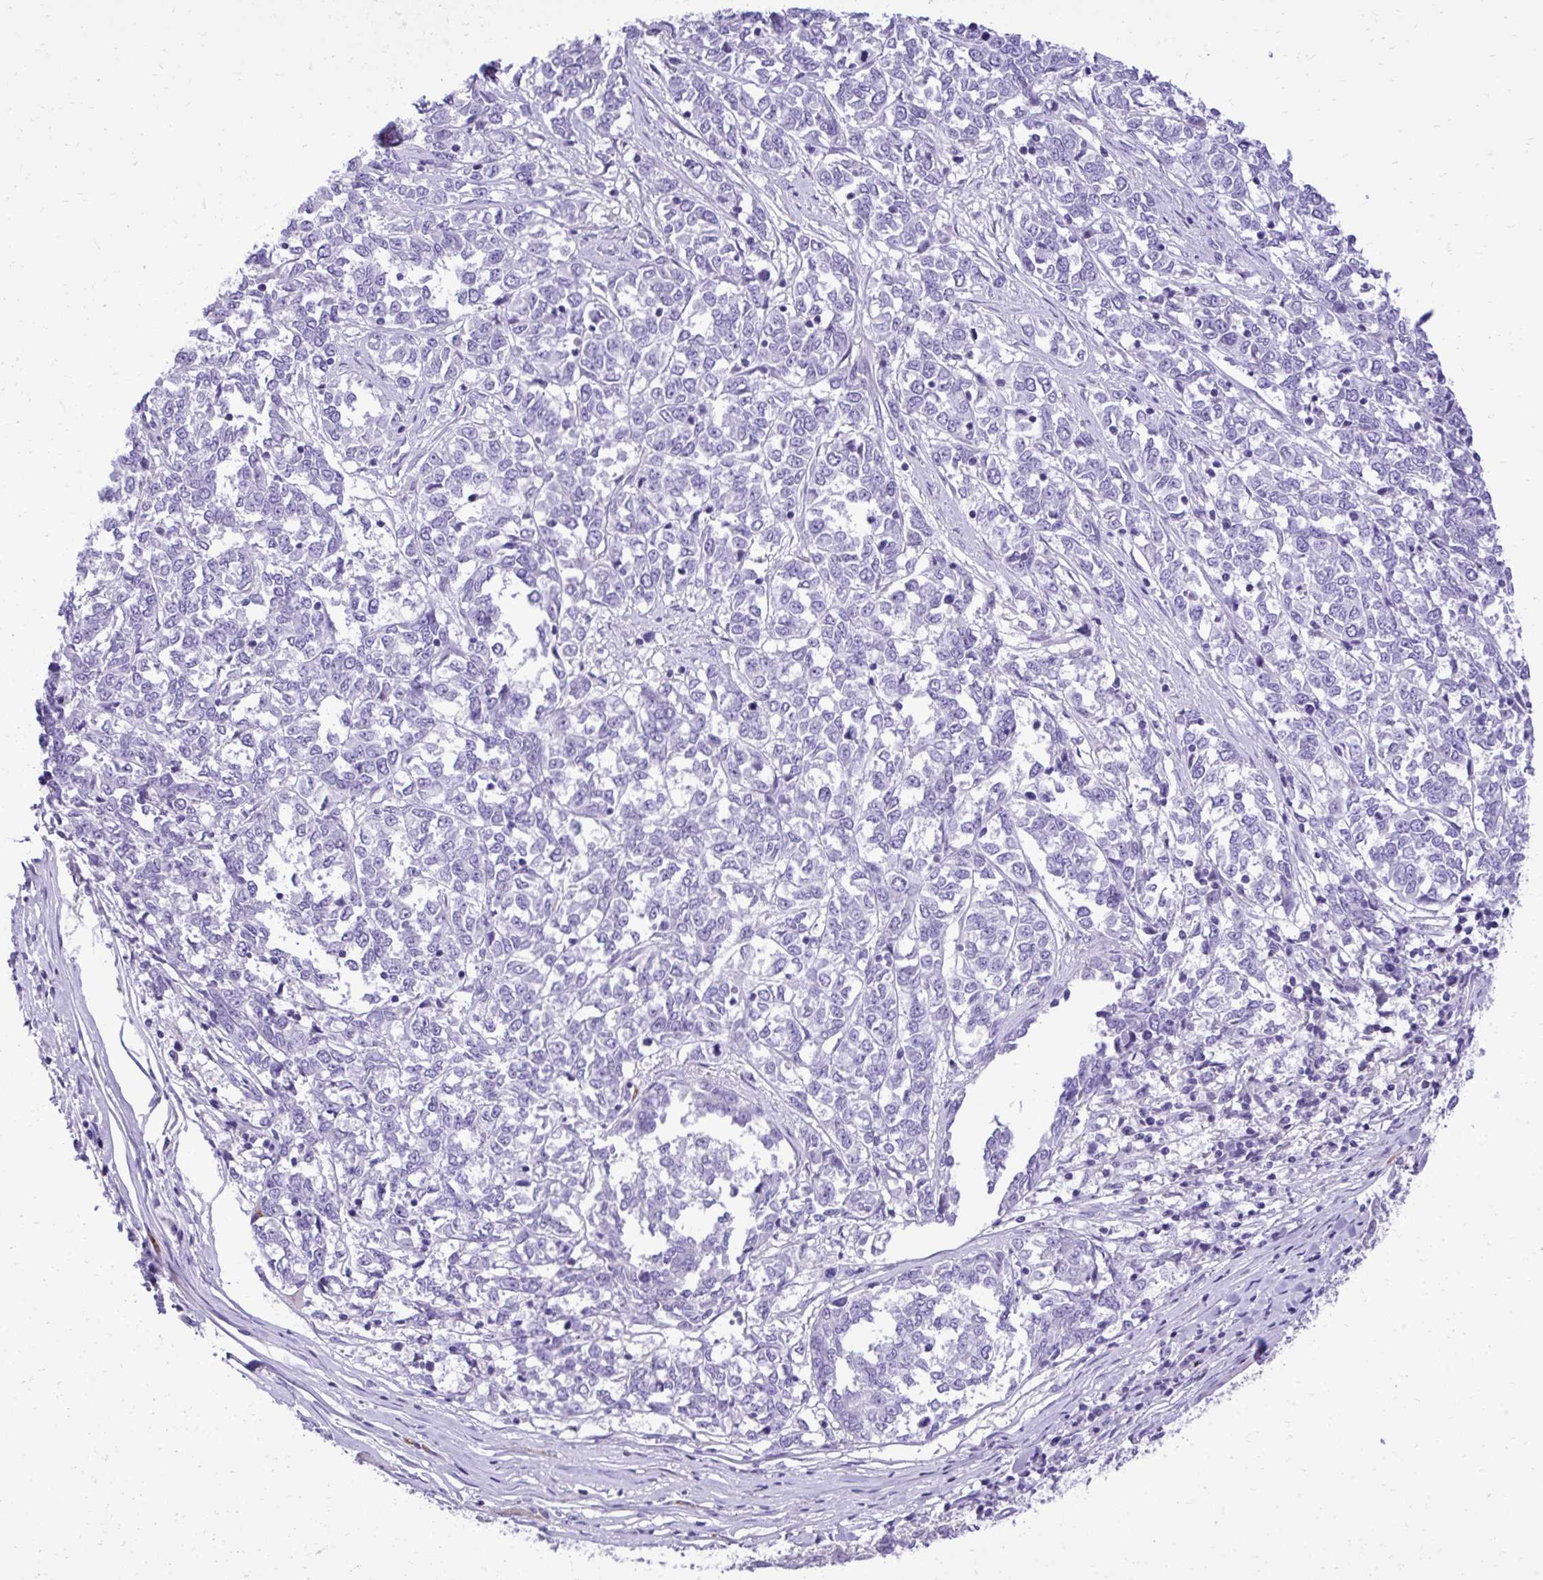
{"staining": {"intensity": "negative", "quantity": "none", "location": "none"}, "tissue": "melanoma", "cell_type": "Tumor cells", "image_type": "cancer", "snomed": [{"axis": "morphology", "description": "Malignant melanoma, NOS"}, {"axis": "topography", "description": "Skin"}], "caption": "Micrograph shows no significant protein expression in tumor cells of melanoma.", "gene": "ST6GALNAC3", "patient": {"sex": "female", "age": 72}}